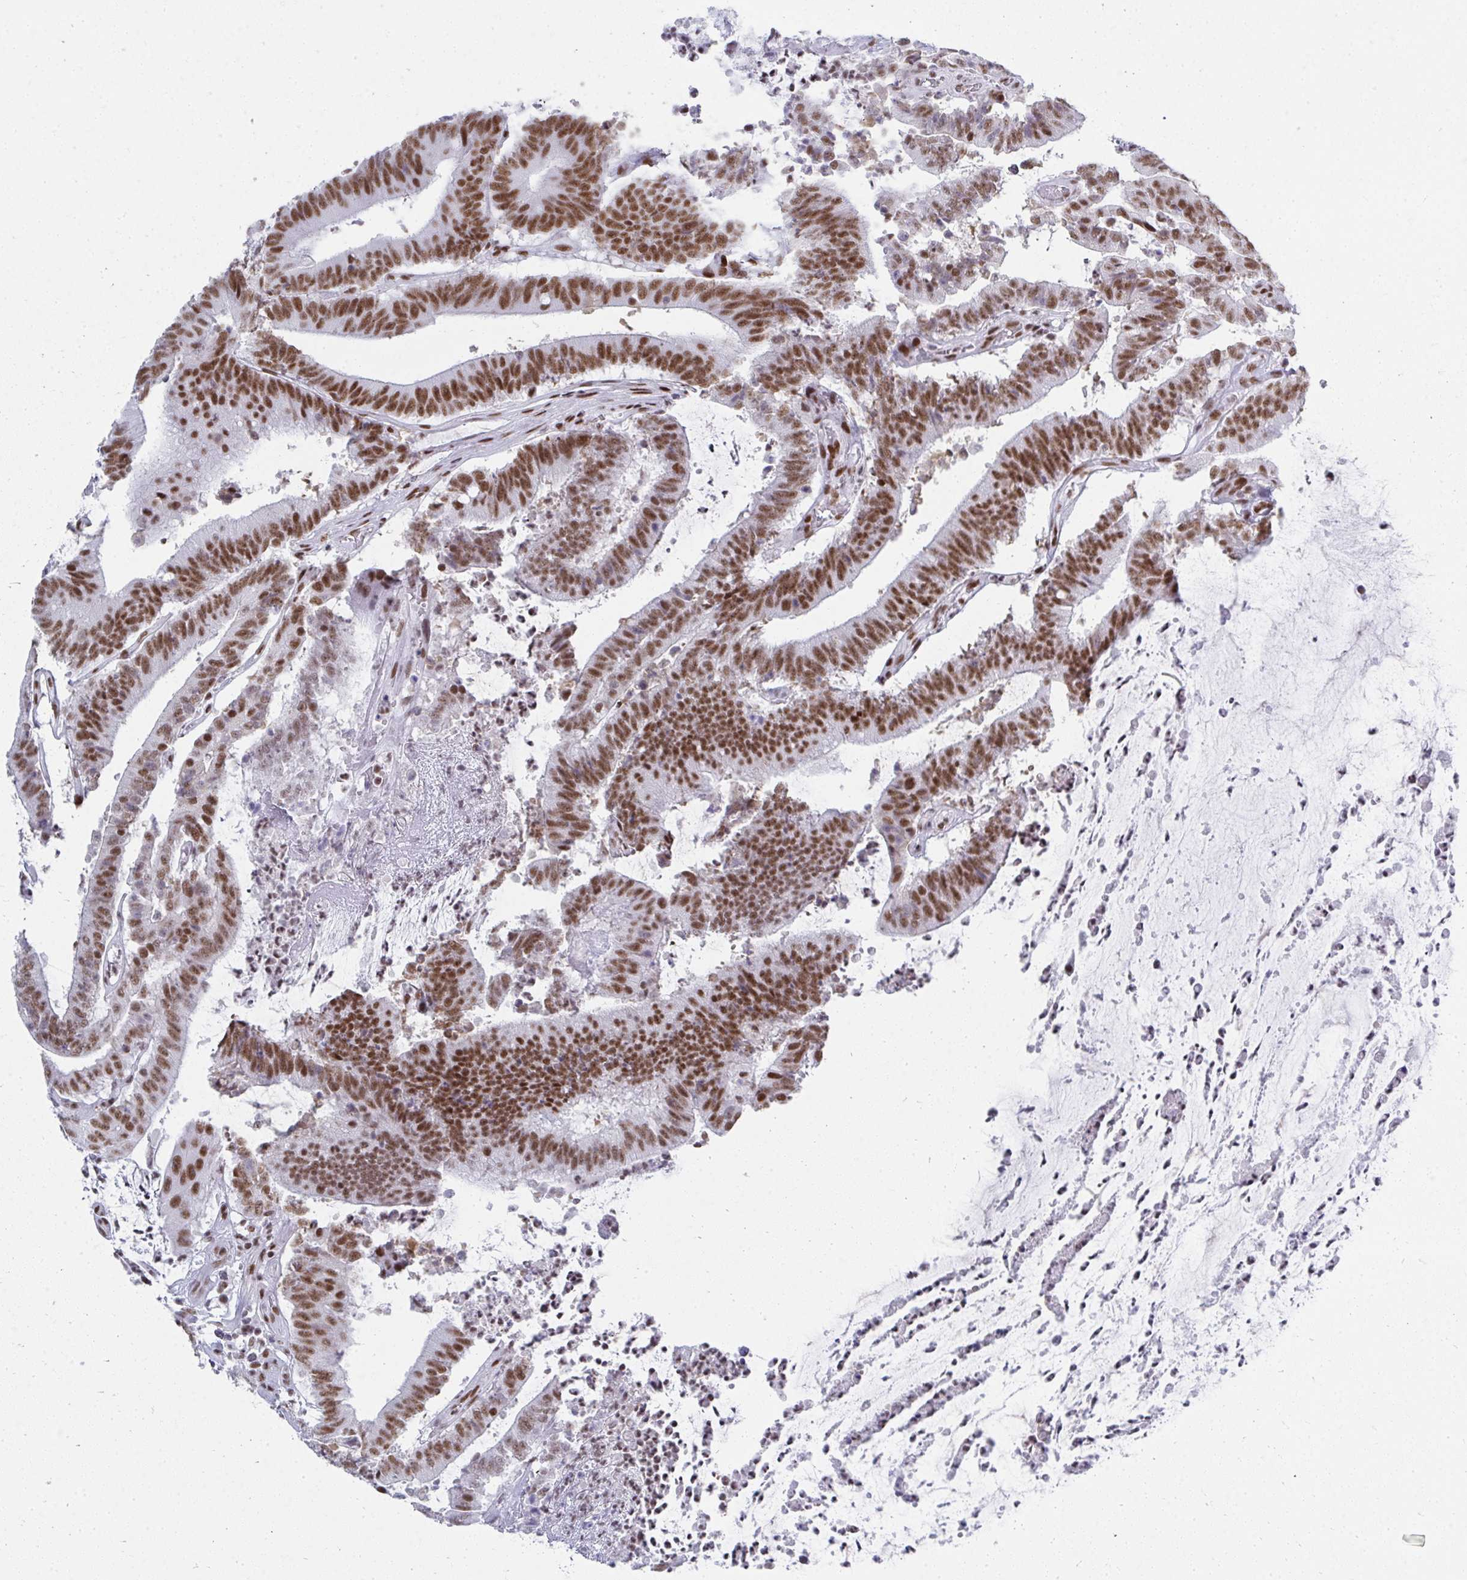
{"staining": {"intensity": "moderate", "quantity": ">75%", "location": "nuclear"}, "tissue": "colorectal cancer", "cell_type": "Tumor cells", "image_type": "cancer", "snomed": [{"axis": "morphology", "description": "Adenocarcinoma, NOS"}, {"axis": "topography", "description": "Colon"}], "caption": "Brown immunohistochemical staining in human colorectal adenocarcinoma displays moderate nuclear positivity in about >75% of tumor cells. The protein is stained brown, and the nuclei are stained in blue (DAB (3,3'-diaminobenzidine) IHC with brightfield microscopy, high magnification).", "gene": "CREBBP", "patient": {"sex": "female", "age": 43}}